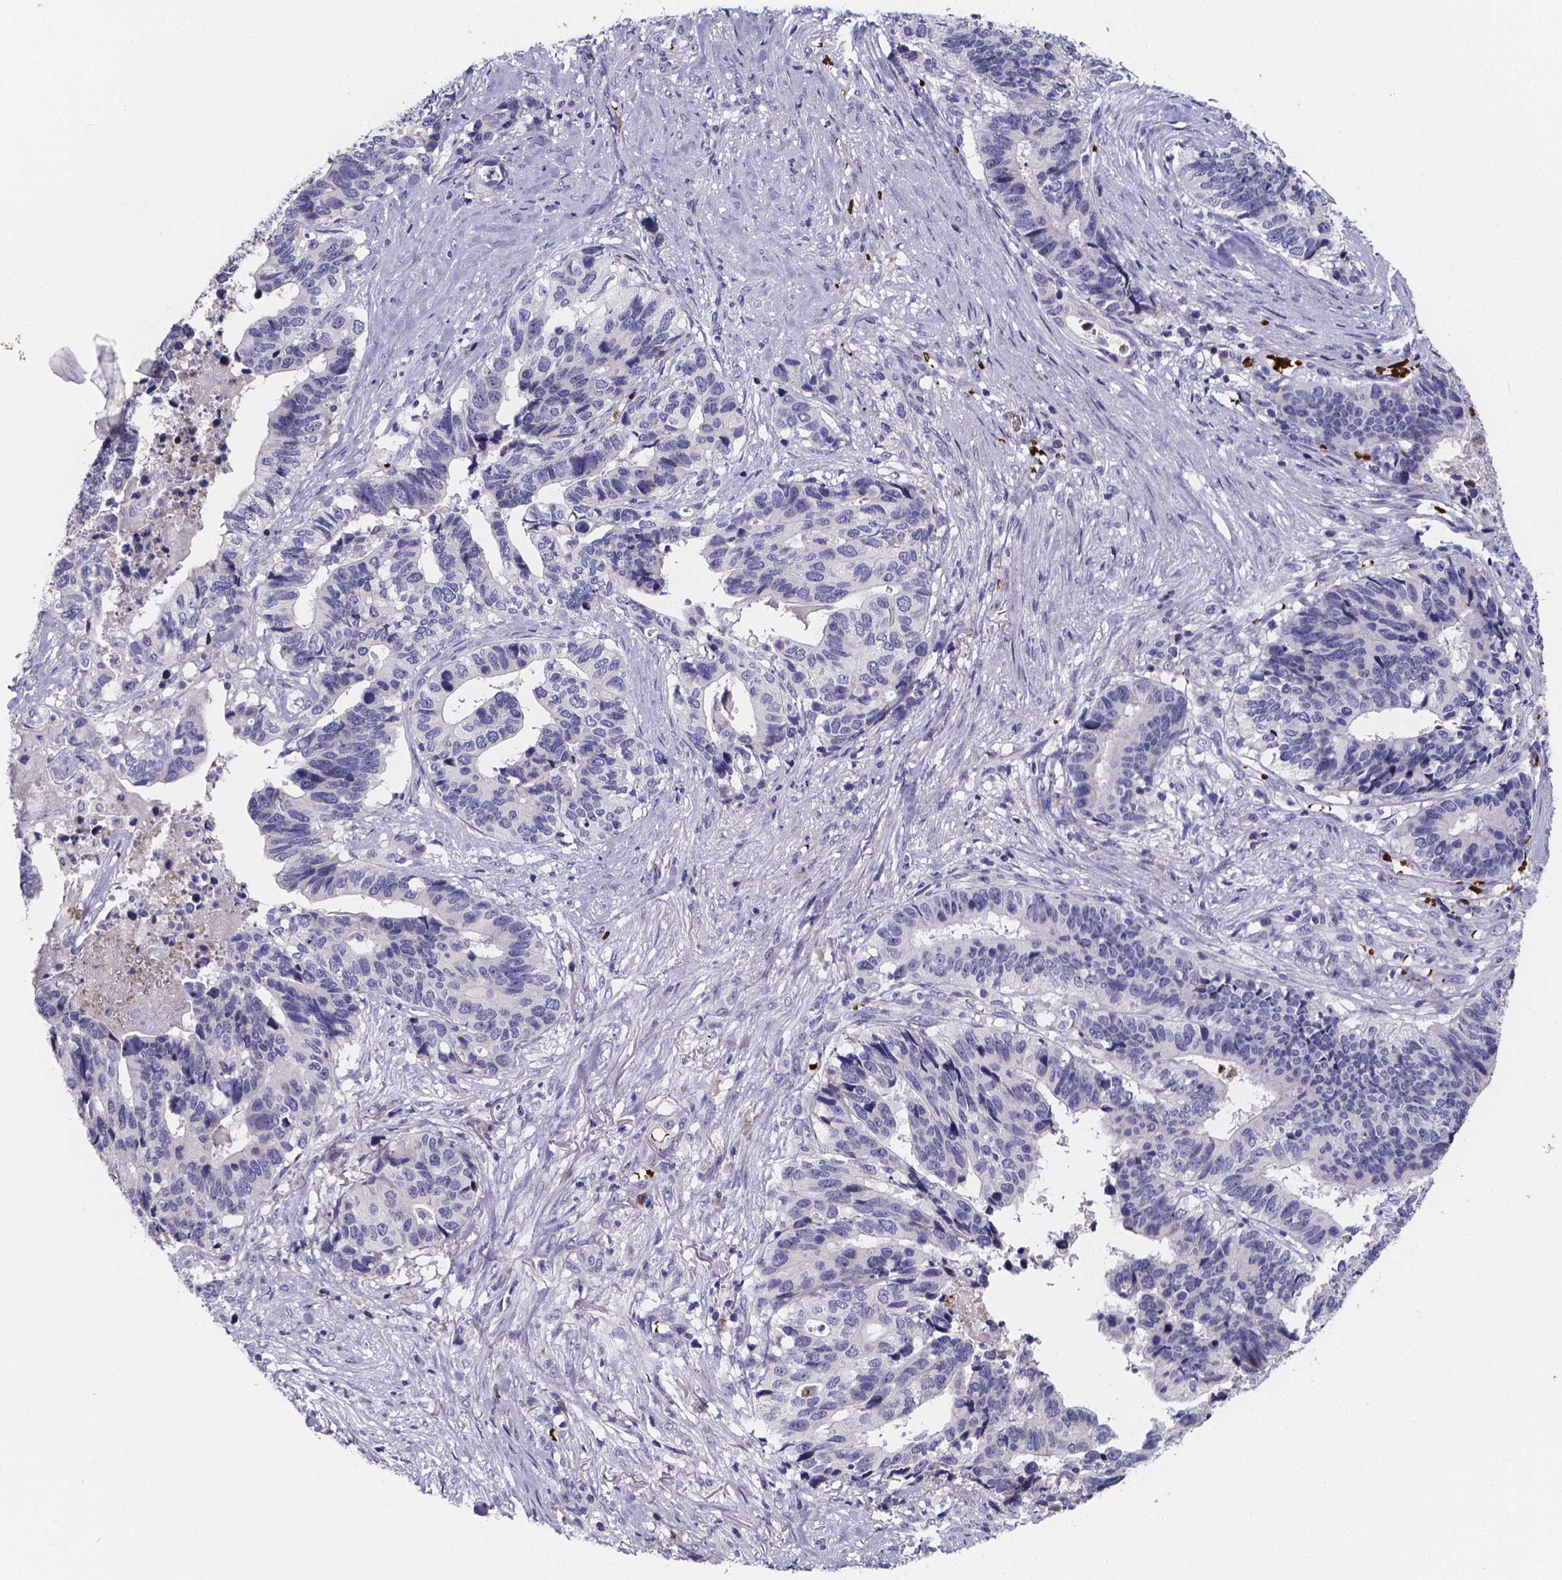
{"staining": {"intensity": "negative", "quantity": "none", "location": "none"}, "tissue": "stomach cancer", "cell_type": "Tumor cells", "image_type": "cancer", "snomed": [{"axis": "morphology", "description": "Adenocarcinoma, NOS"}, {"axis": "topography", "description": "Stomach, upper"}], "caption": "IHC micrograph of stomach cancer stained for a protein (brown), which displays no staining in tumor cells.", "gene": "GABRA3", "patient": {"sex": "female", "age": 67}}